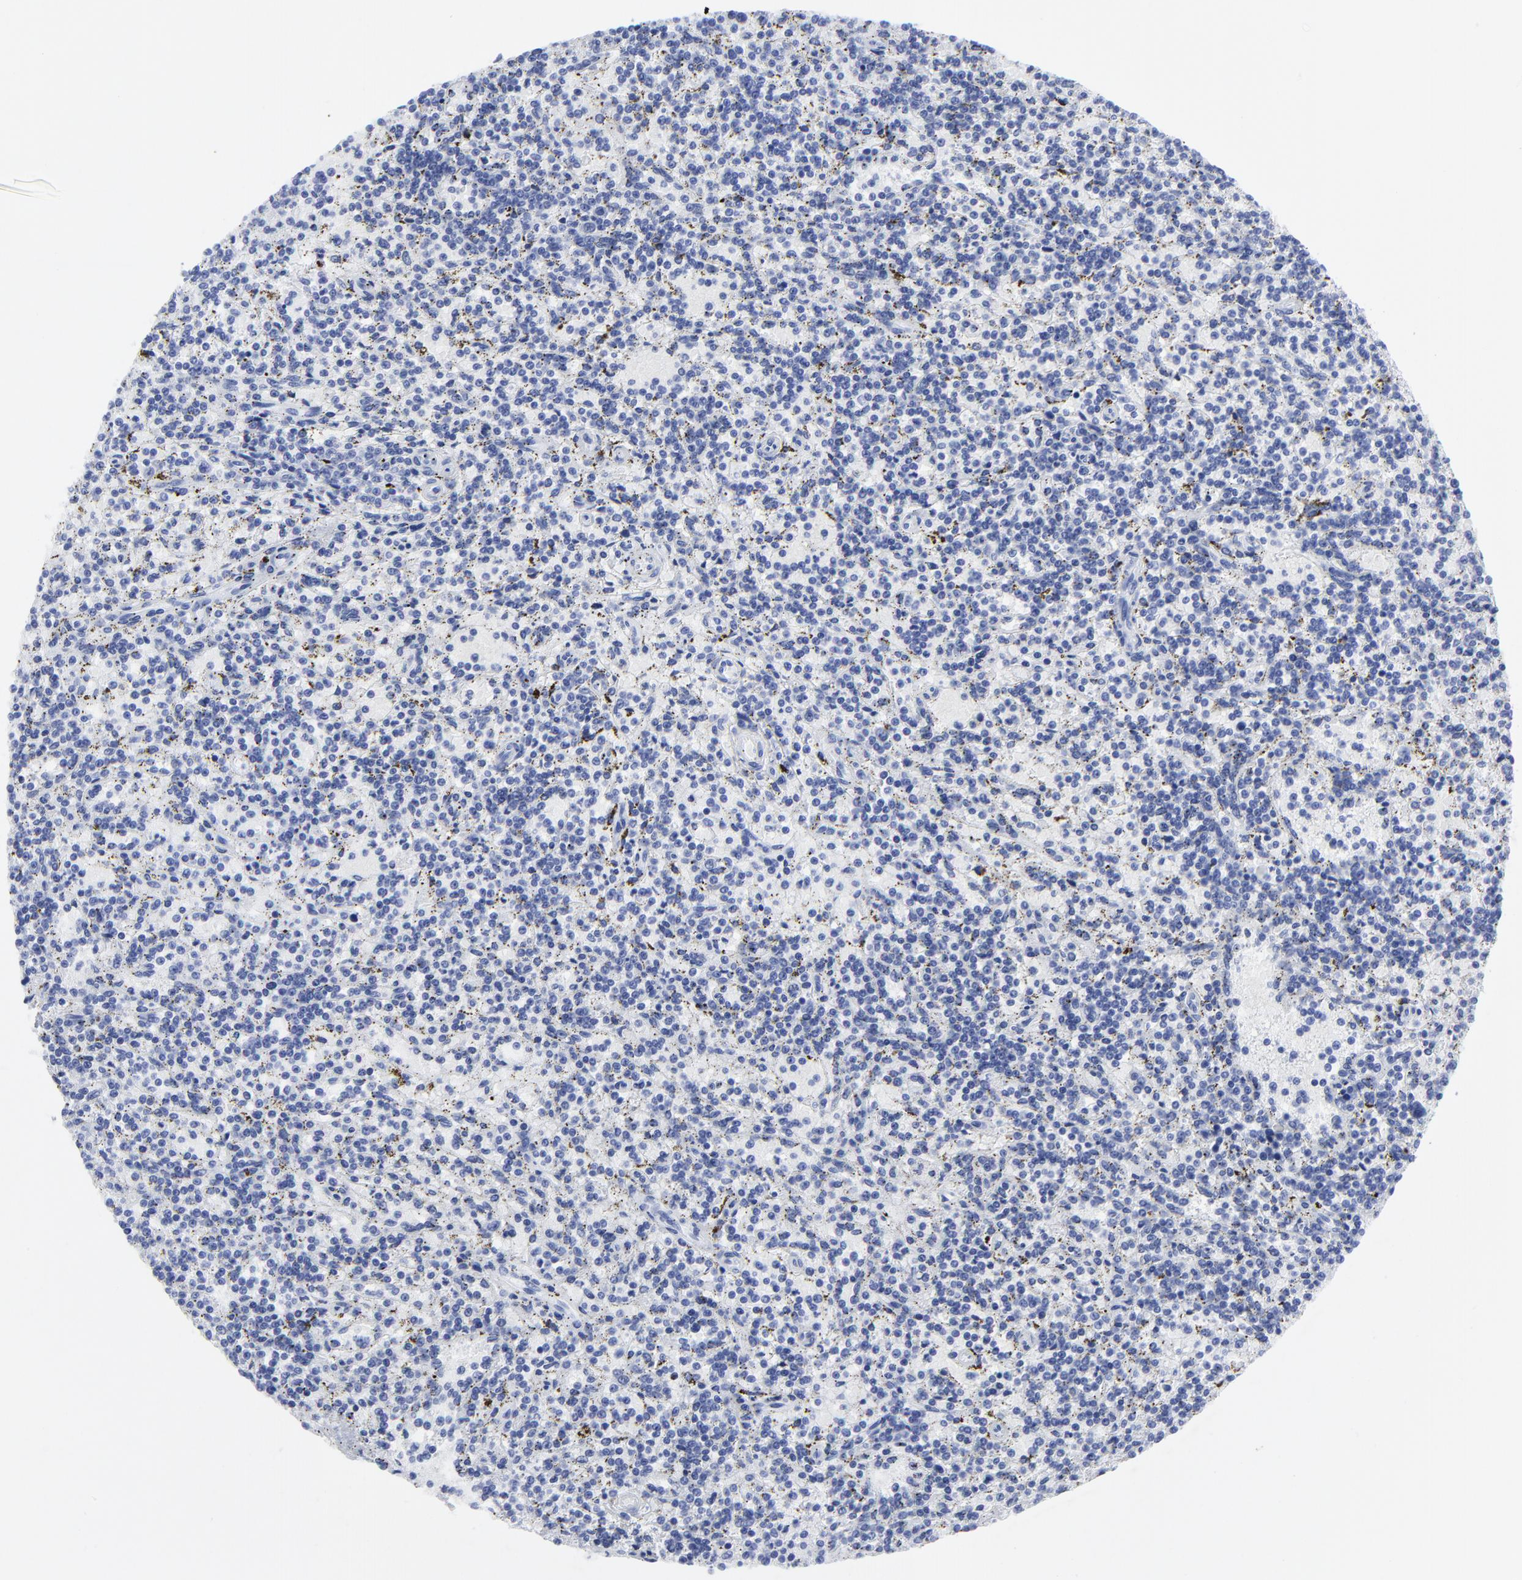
{"staining": {"intensity": "negative", "quantity": "none", "location": "none"}, "tissue": "lymphoma", "cell_type": "Tumor cells", "image_type": "cancer", "snomed": [{"axis": "morphology", "description": "Malignant lymphoma, non-Hodgkin's type, Low grade"}, {"axis": "topography", "description": "Spleen"}], "caption": "Tumor cells show no significant staining in lymphoma.", "gene": "DCN", "patient": {"sex": "male", "age": 73}}